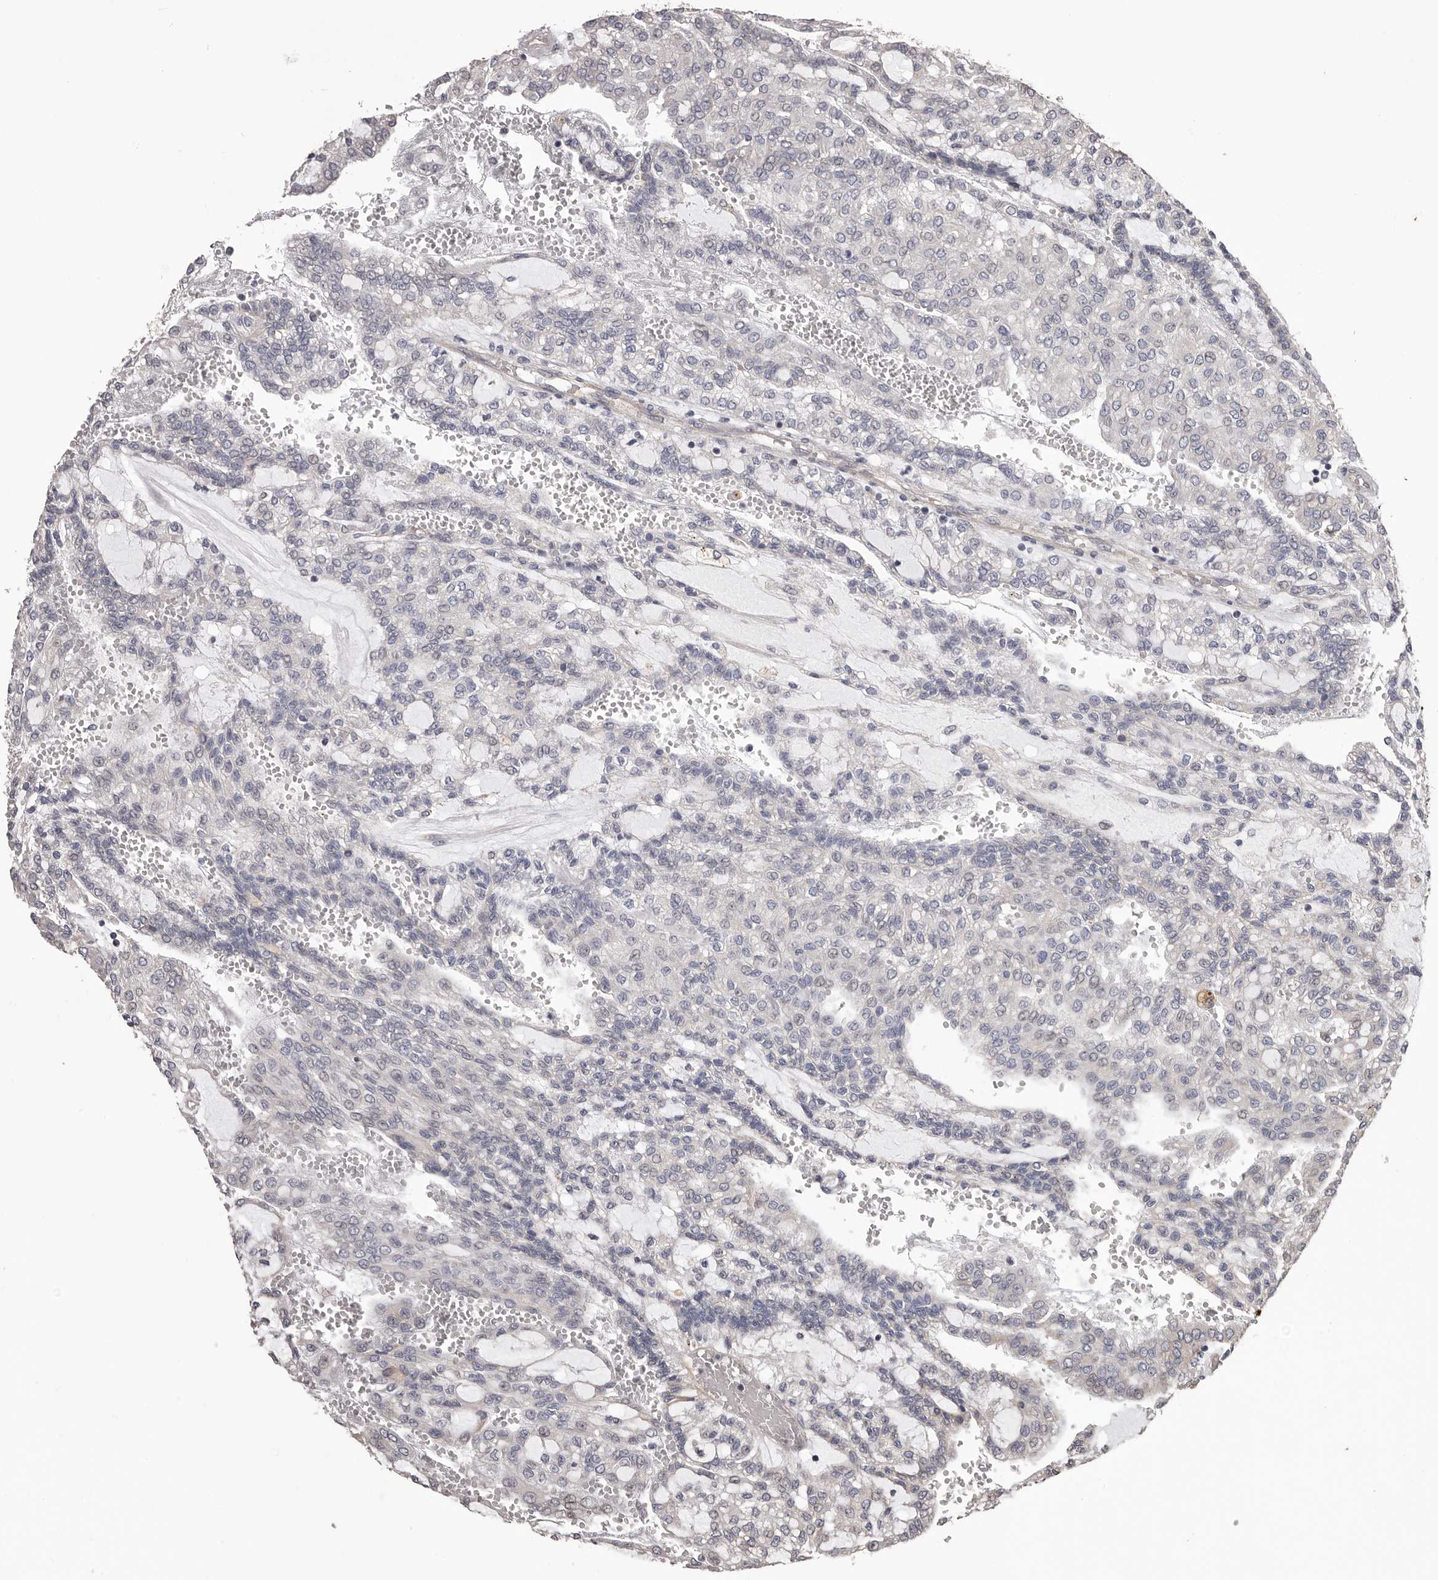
{"staining": {"intensity": "negative", "quantity": "none", "location": "none"}, "tissue": "renal cancer", "cell_type": "Tumor cells", "image_type": "cancer", "snomed": [{"axis": "morphology", "description": "Adenocarcinoma, NOS"}, {"axis": "topography", "description": "Kidney"}], "caption": "This is a image of immunohistochemistry (IHC) staining of adenocarcinoma (renal), which shows no expression in tumor cells.", "gene": "CEP104", "patient": {"sex": "male", "age": 63}}